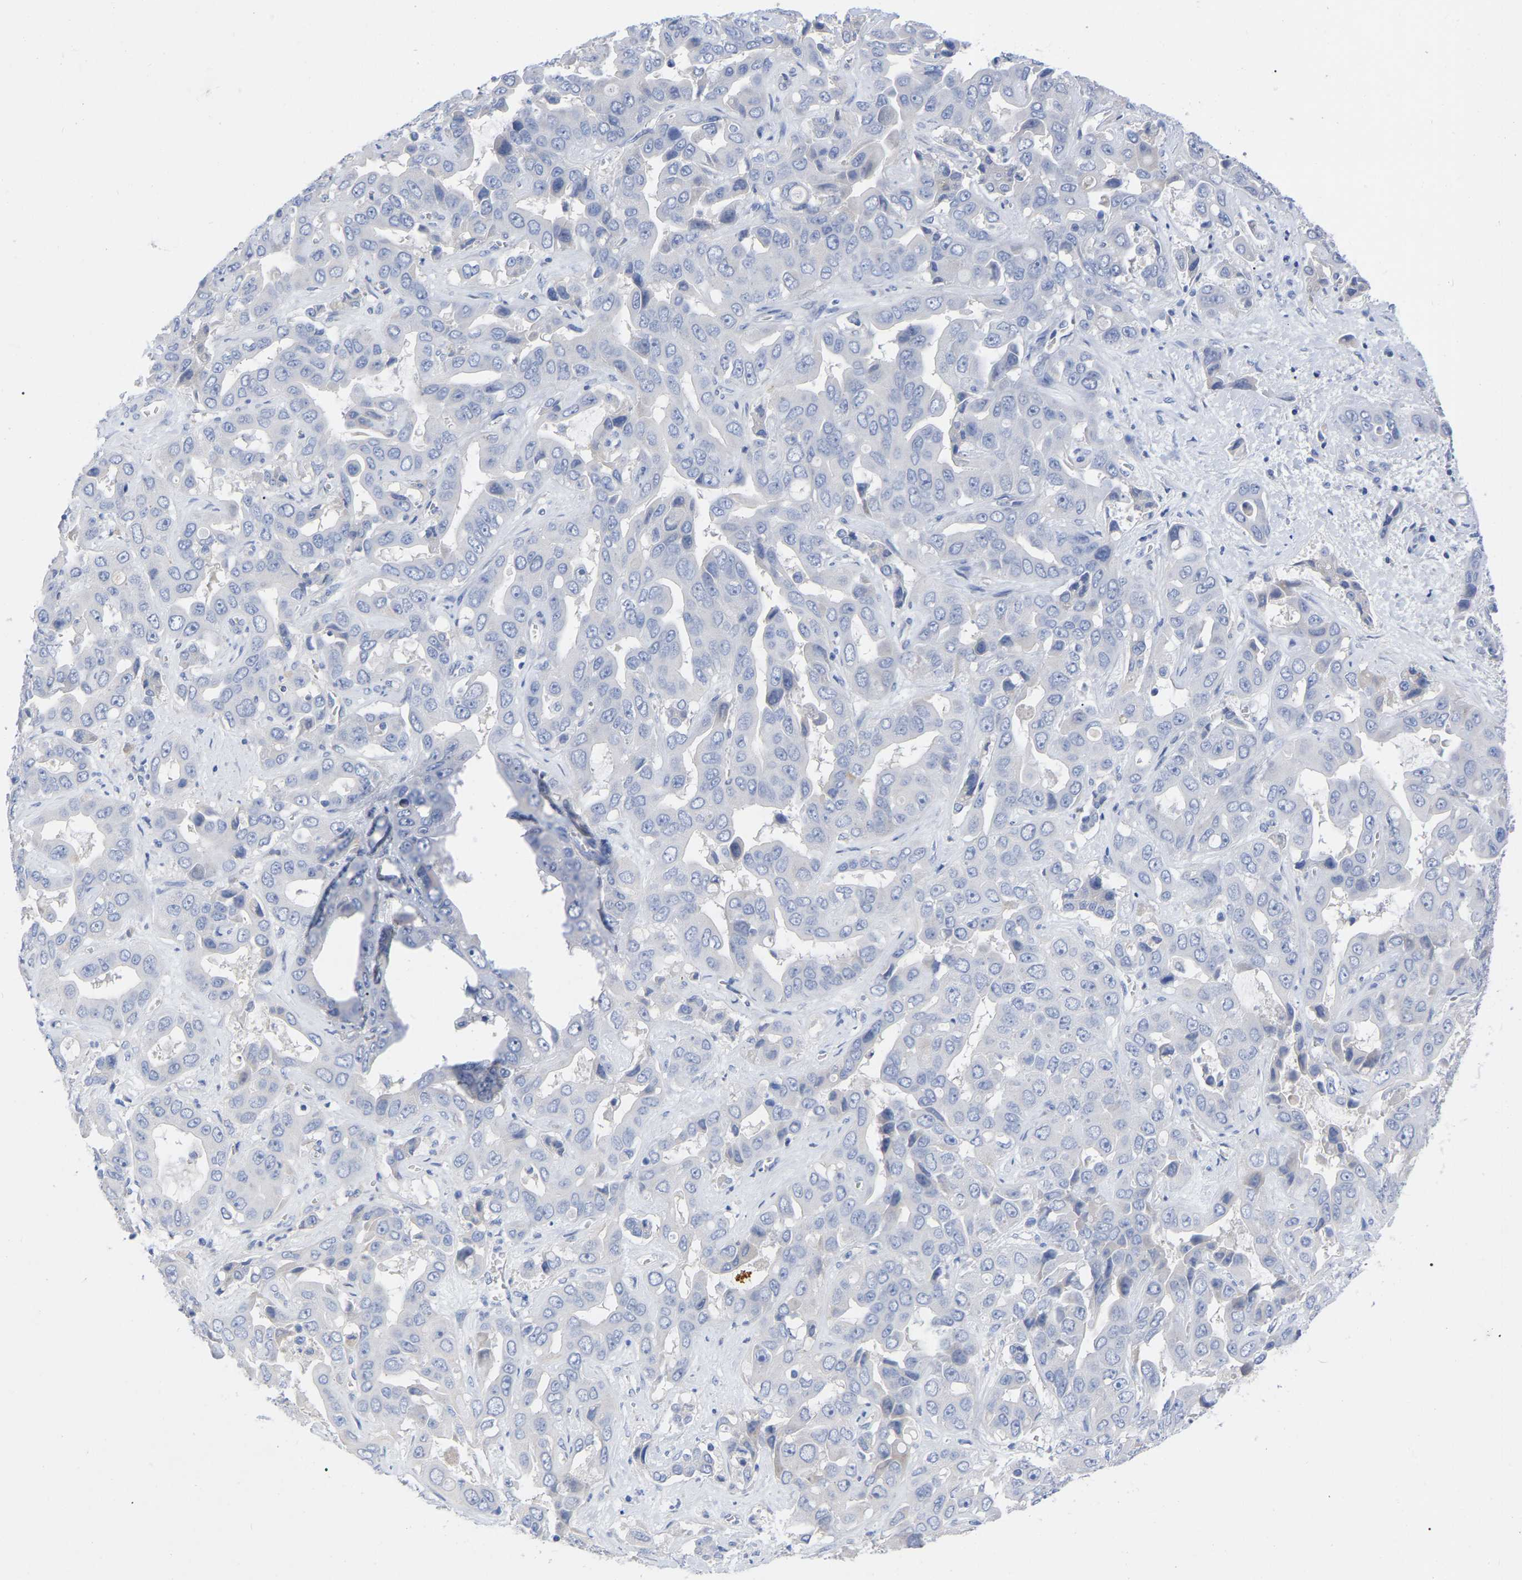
{"staining": {"intensity": "negative", "quantity": "none", "location": "none"}, "tissue": "liver cancer", "cell_type": "Tumor cells", "image_type": "cancer", "snomed": [{"axis": "morphology", "description": "Cholangiocarcinoma"}, {"axis": "topography", "description": "Liver"}], "caption": "Tumor cells show no significant protein expression in liver cancer (cholangiocarcinoma).", "gene": "HAPLN1", "patient": {"sex": "female", "age": 52}}